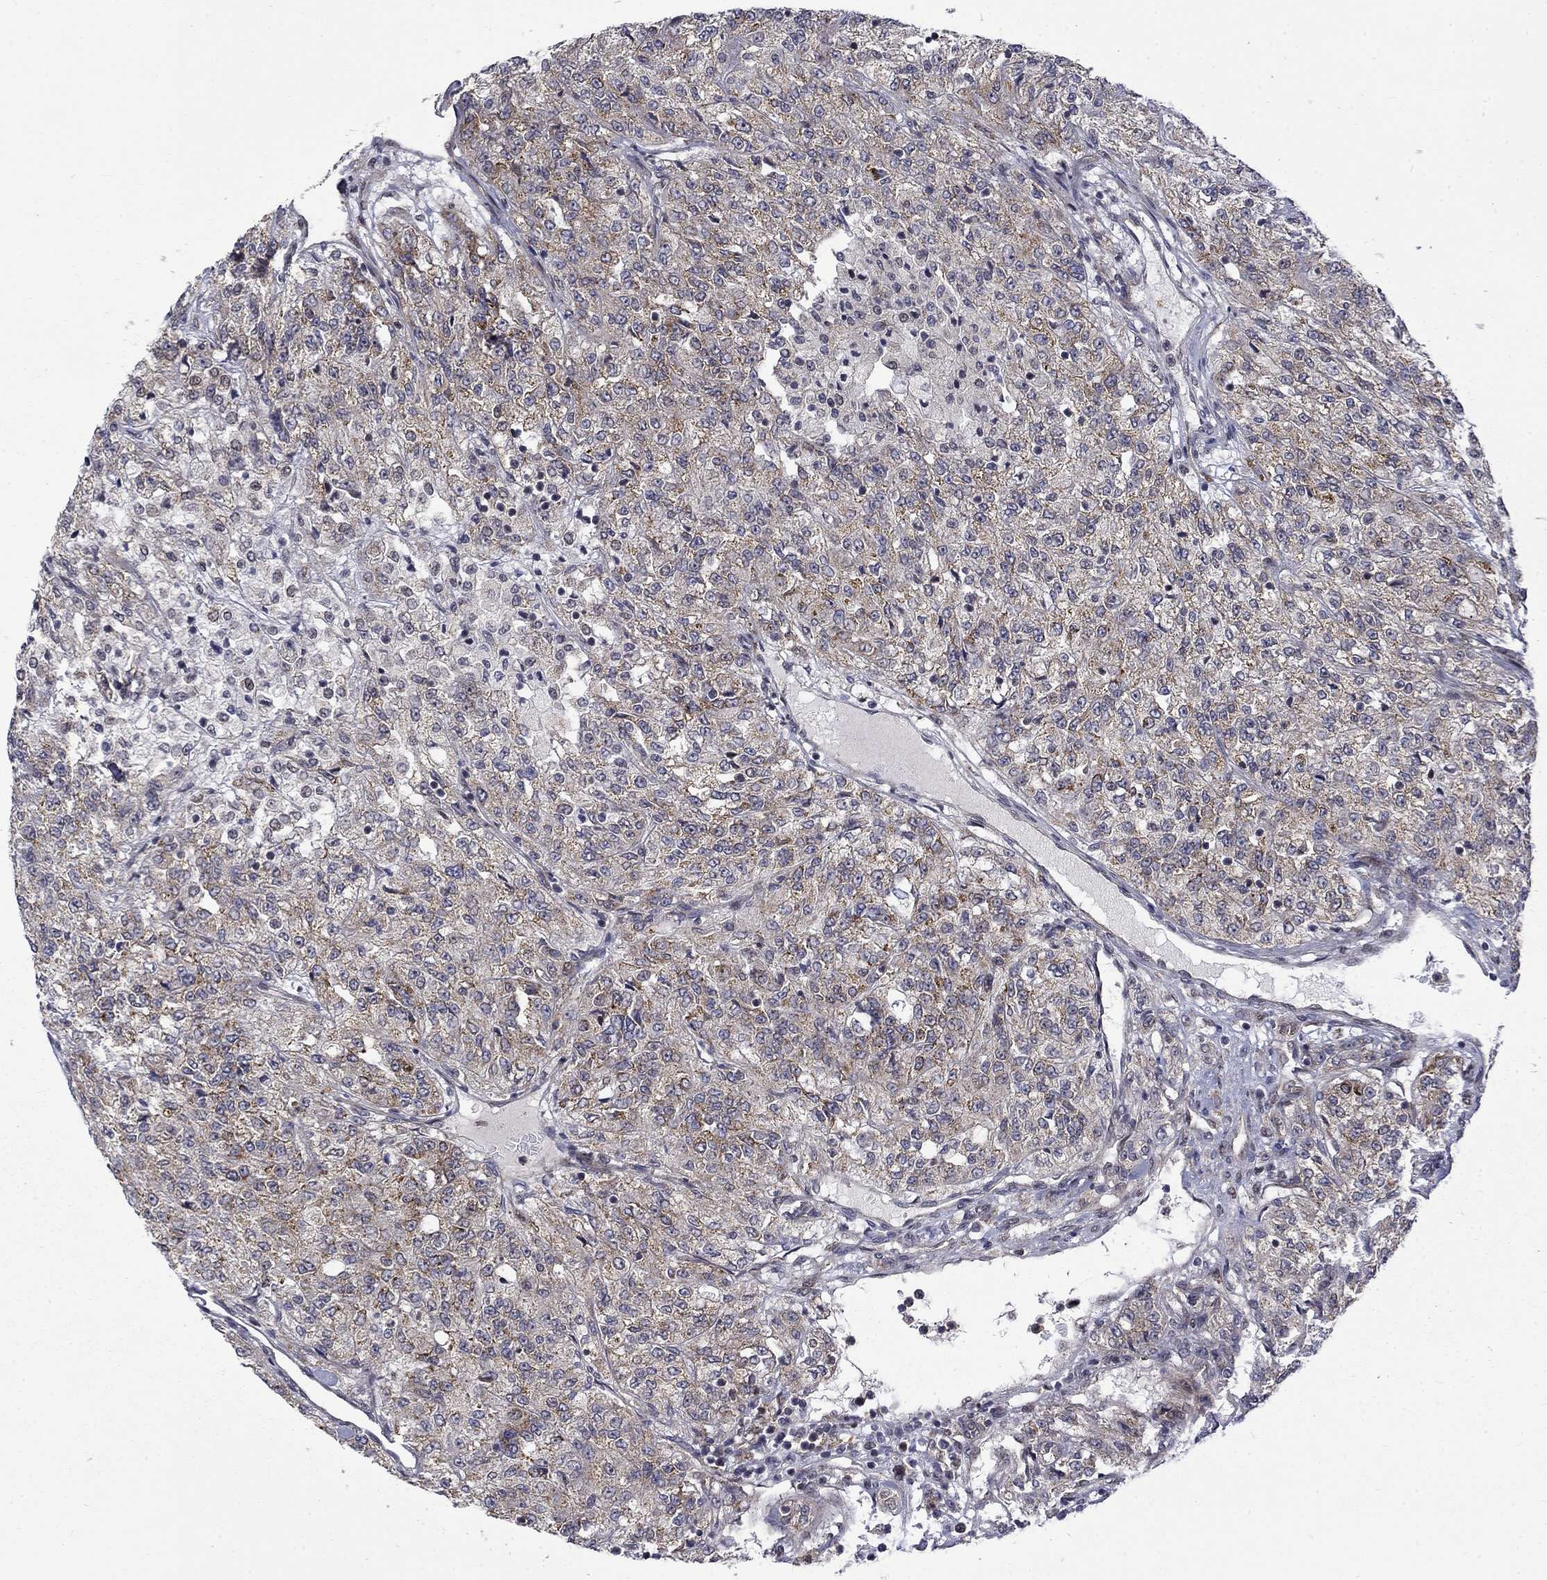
{"staining": {"intensity": "weak", "quantity": "<25%", "location": "cytoplasmic/membranous"}, "tissue": "renal cancer", "cell_type": "Tumor cells", "image_type": "cancer", "snomed": [{"axis": "morphology", "description": "Adenocarcinoma, NOS"}, {"axis": "topography", "description": "Kidney"}], "caption": "Immunohistochemistry photomicrograph of human renal adenocarcinoma stained for a protein (brown), which demonstrates no expression in tumor cells.", "gene": "KPNA3", "patient": {"sex": "female", "age": 63}}